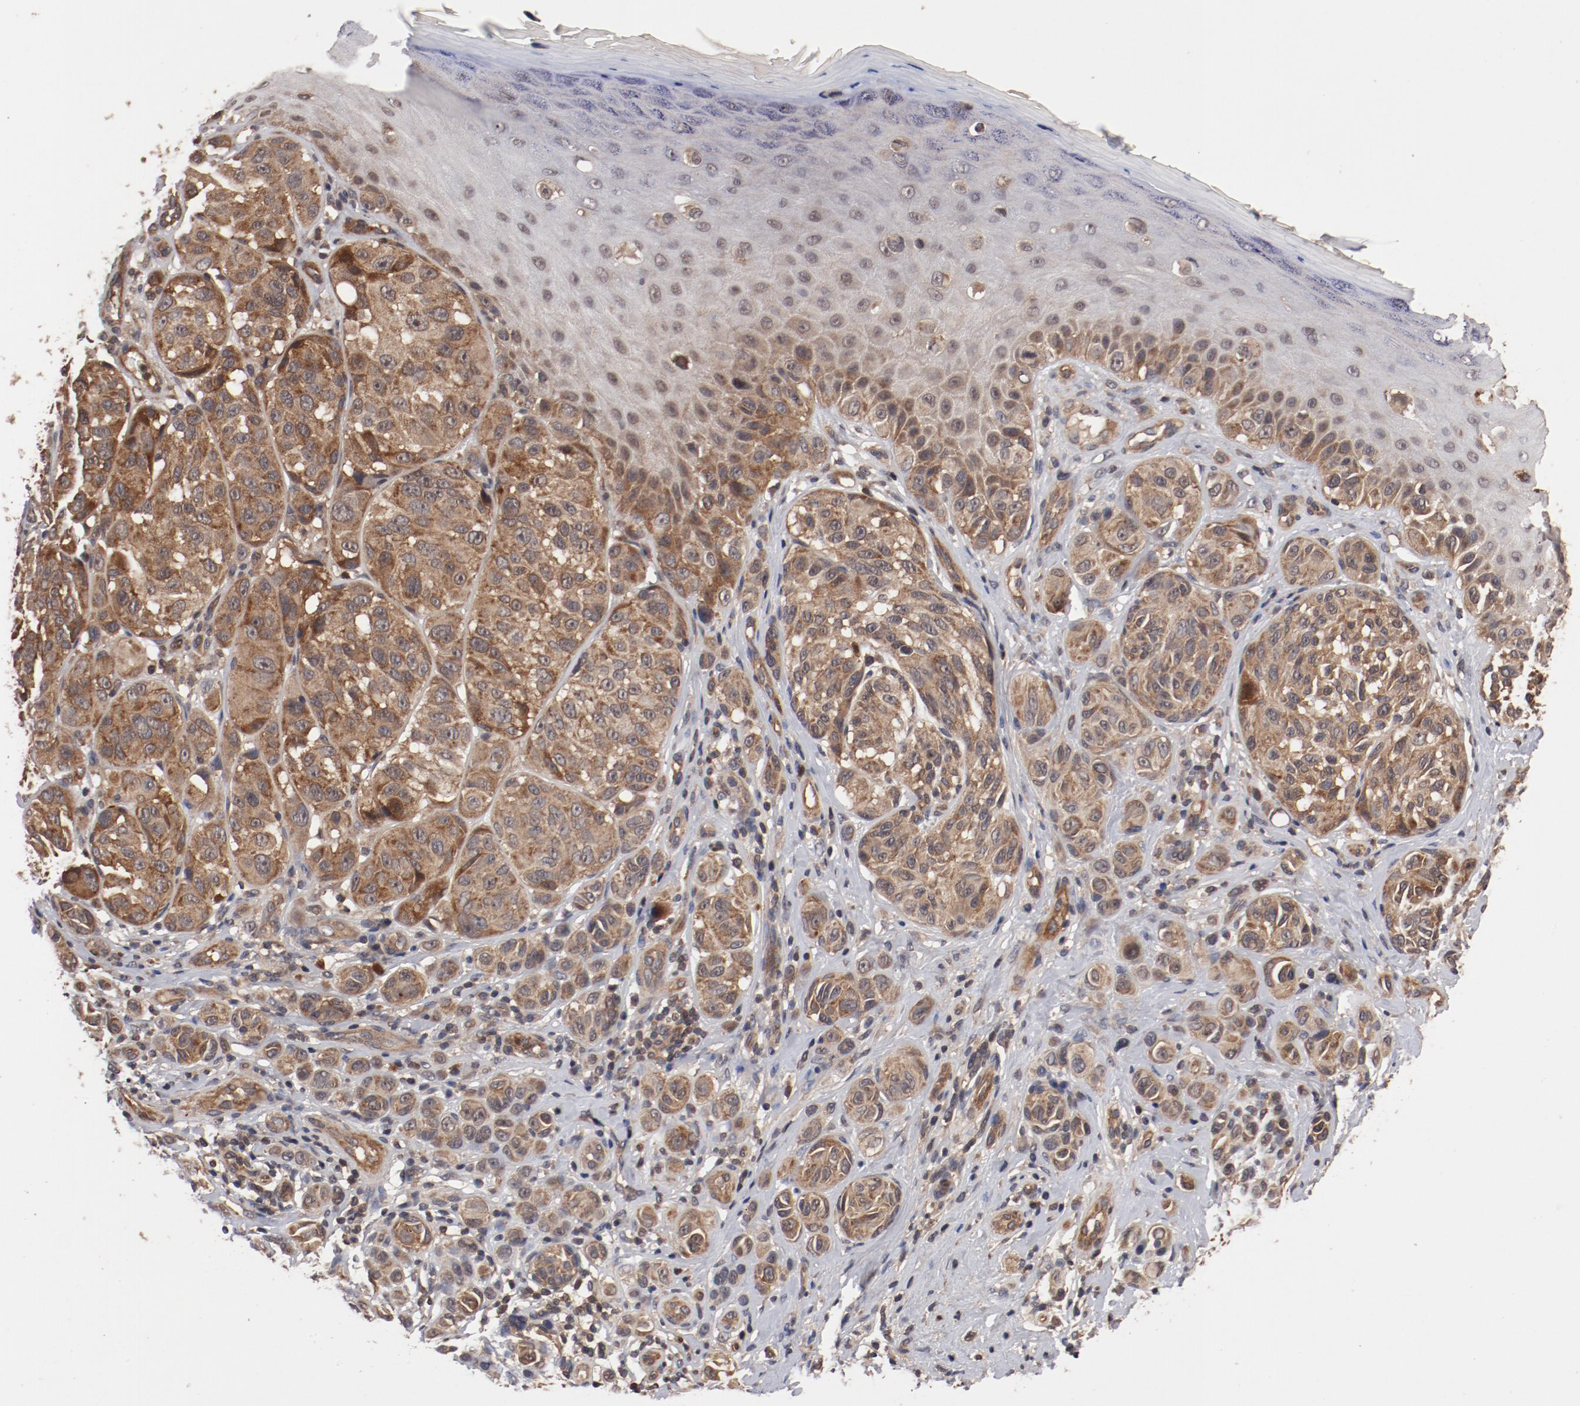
{"staining": {"intensity": "moderate", "quantity": ">75%", "location": "cytoplasmic/membranous"}, "tissue": "melanoma", "cell_type": "Tumor cells", "image_type": "cancer", "snomed": [{"axis": "morphology", "description": "Malignant melanoma, NOS"}, {"axis": "topography", "description": "Skin"}], "caption": "A histopathology image showing moderate cytoplasmic/membranous positivity in about >75% of tumor cells in melanoma, as visualized by brown immunohistochemical staining.", "gene": "GUF1", "patient": {"sex": "male", "age": 57}}